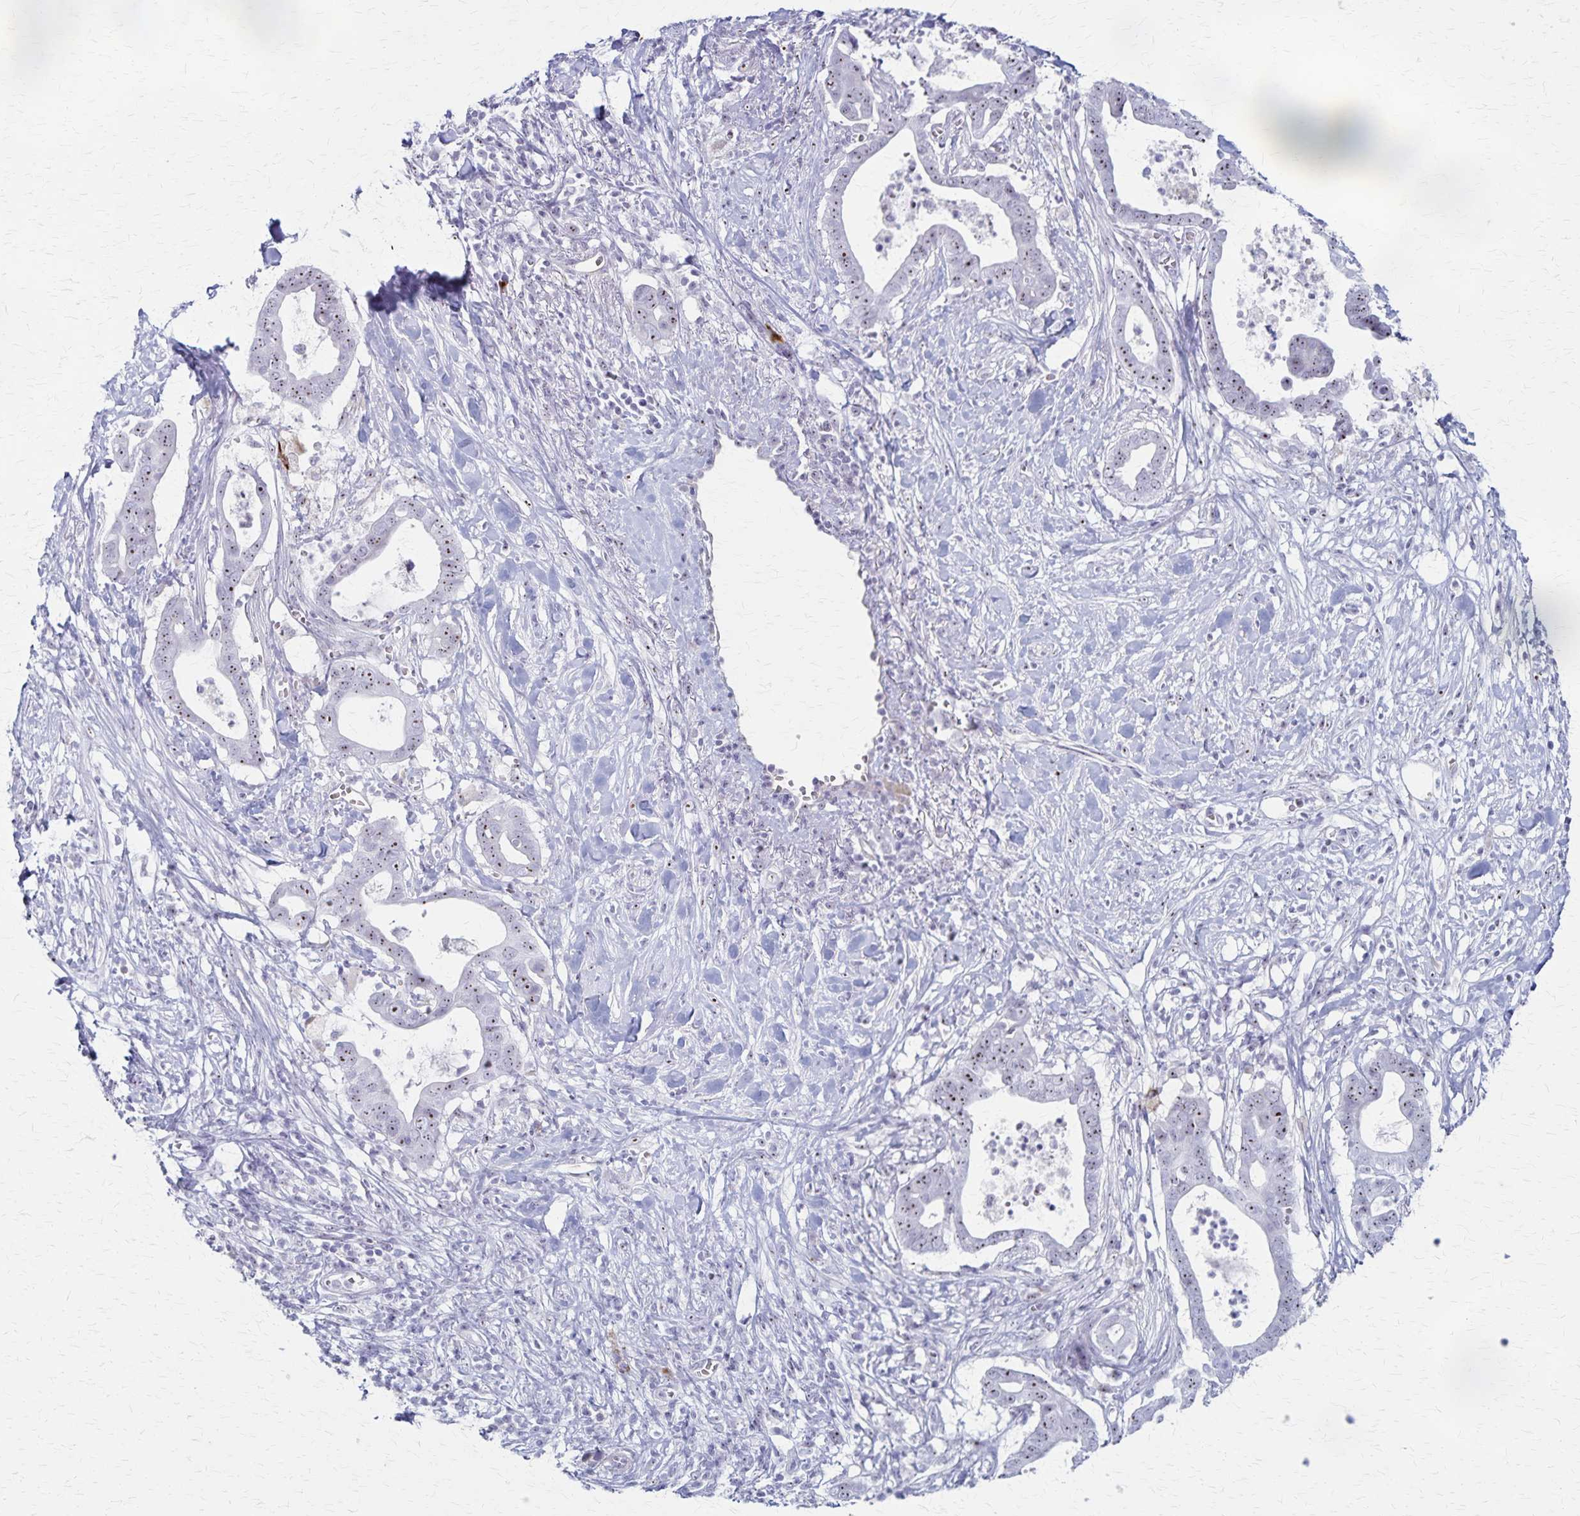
{"staining": {"intensity": "moderate", "quantity": "25%-75%", "location": "nuclear"}, "tissue": "pancreatic cancer", "cell_type": "Tumor cells", "image_type": "cancer", "snomed": [{"axis": "morphology", "description": "Adenocarcinoma, NOS"}, {"axis": "topography", "description": "Pancreas"}], "caption": "Approximately 25%-75% of tumor cells in human pancreatic cancer demonstrate moderate nuclear protein positivity as visualized by brown immunohistochemical staining.", "gene": "DLK2", "patient": {"sex": "male", "age": 61}}